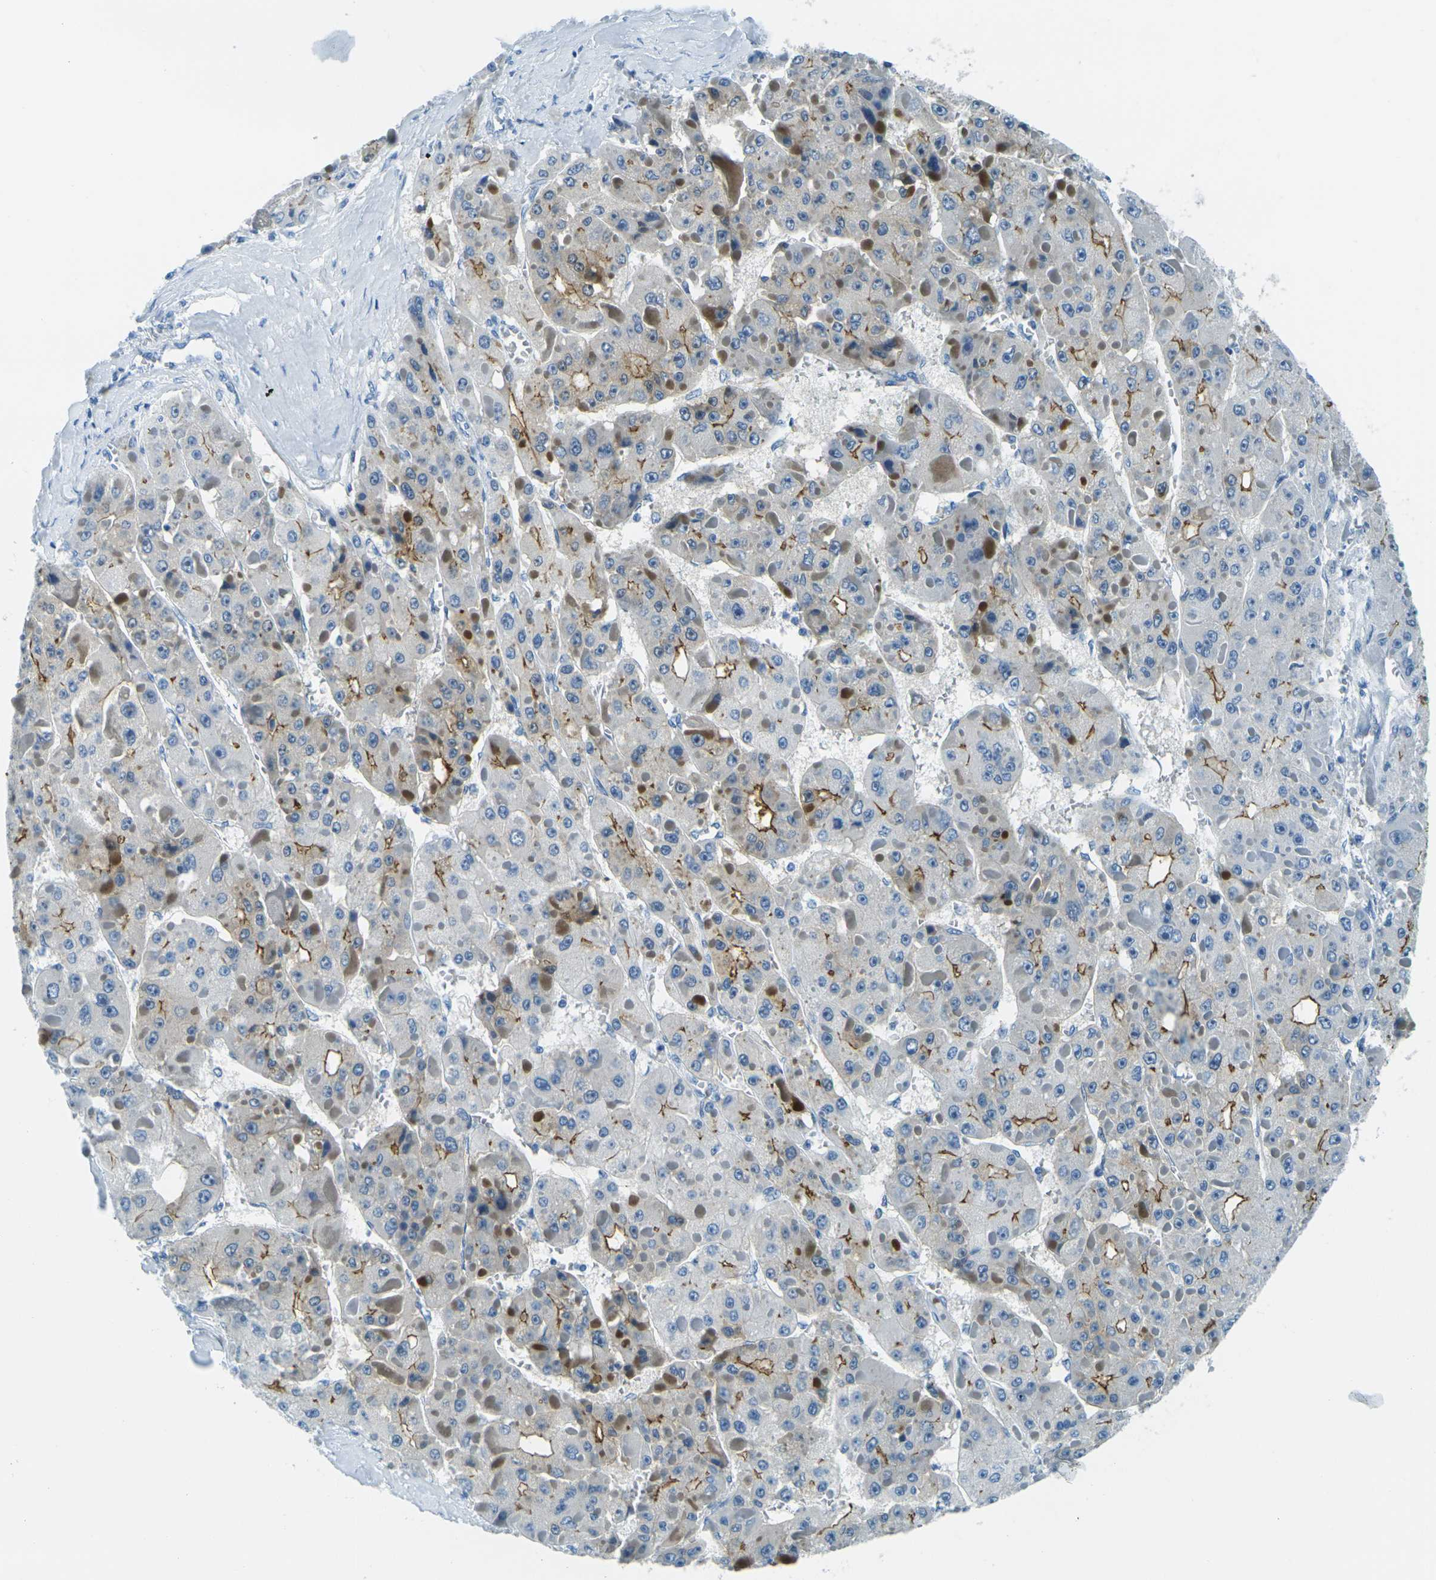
{"staining": {"intensity": "moderate", "quantity": "25%-75%", "location": "cytoplasmic/membranous"}, "tissue": "liver cancer", "cell_type": "Tumor cells", "image_type": "cancer", "snomed": [{"axis": "morphology", "description": "Carcinoma, Hepatocellular, NOS"}, {"axis": "topography", "description": "Liver"}], "caption": "Immunohistochemical staining of human hepatocellular carcinoma (liver) exhibits medium levels of moderate cytoplasmic/membranous protein positivity in about 25%-75% of tumor cells. The staining was performed using DAB (3,3'-diaminobenzidine), with brown indicating positive protein expression. Nuclei are stained blue with hematoxylin.", "gene": "OCLN", "patient": {"sex": "female", "age": 73}}